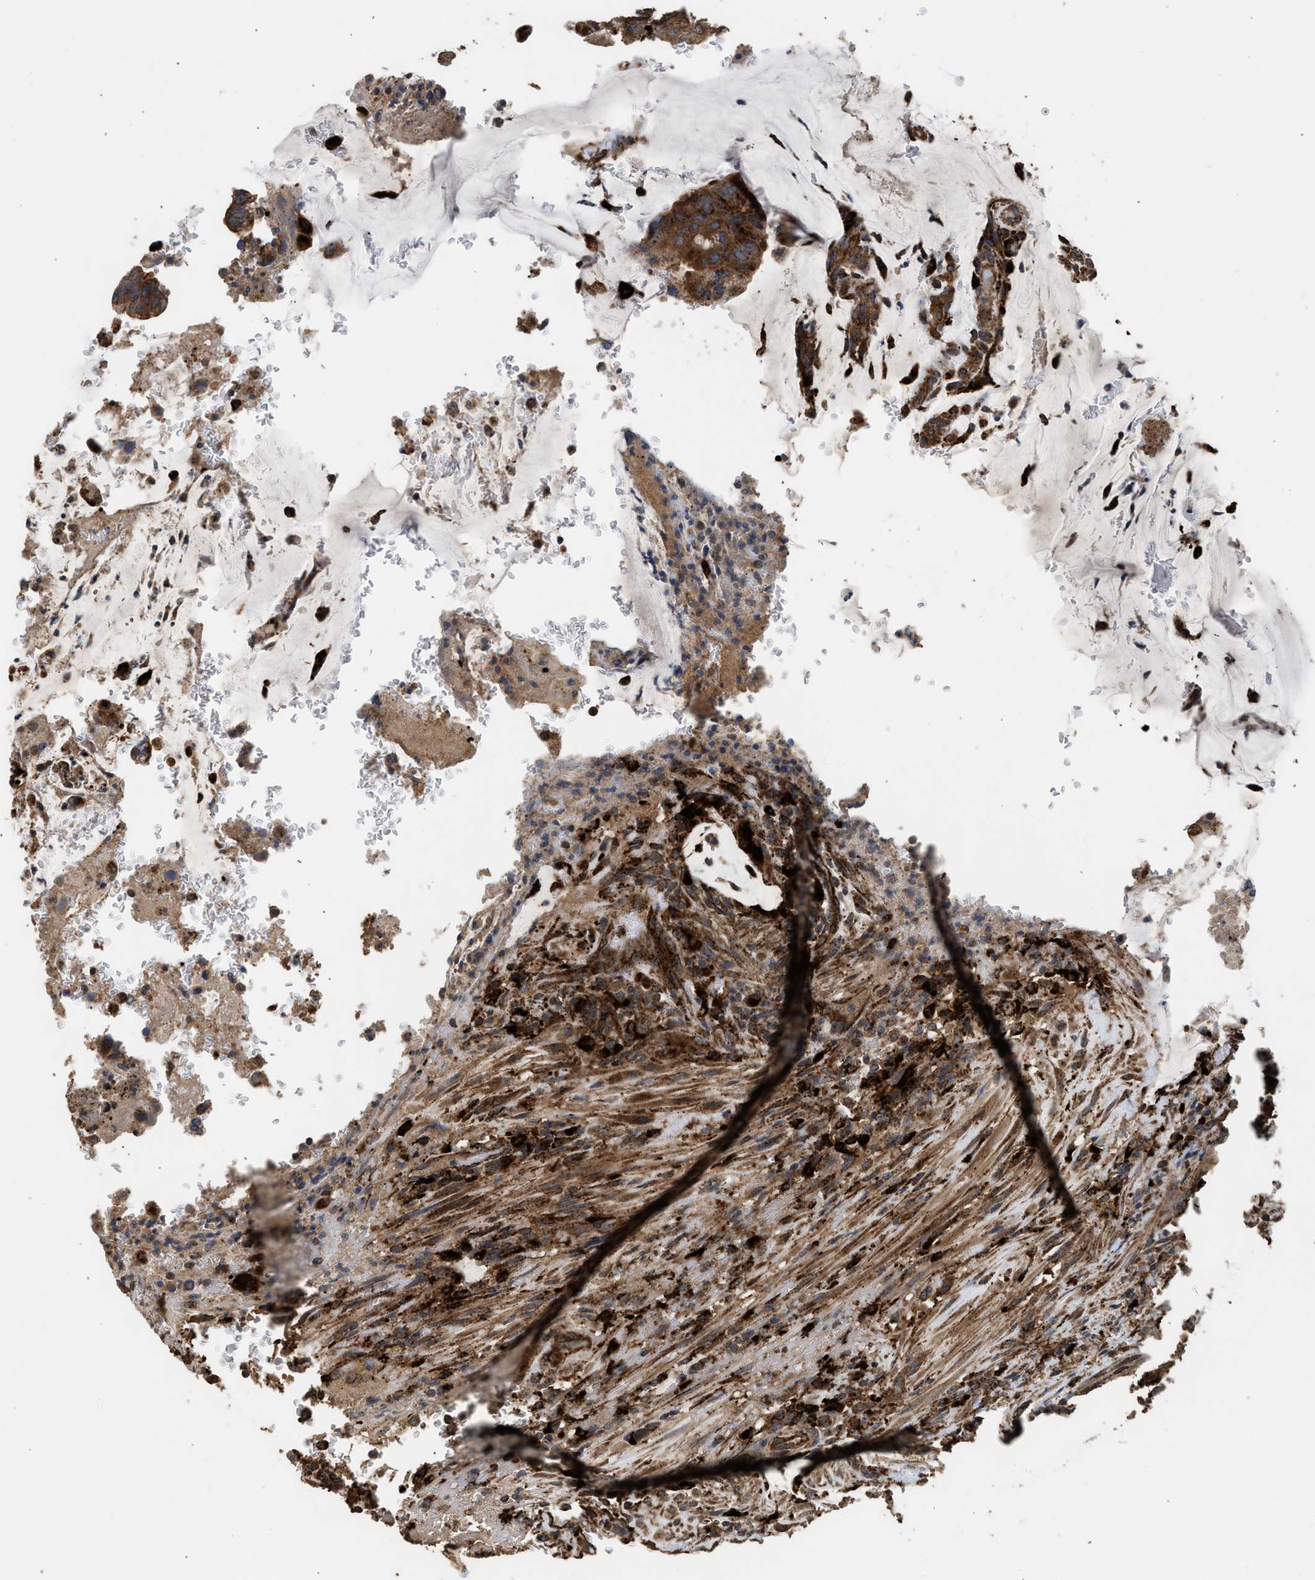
{"staining": {"intensity": "strong", "quantity": ">75%", "location": "cytoplasmic/membranous"}, "tissue": "colorectal cancer", "cell_type": "Tumor cells", "image_type": "cancer", "snomed": [{"axis": "morphology", "description": "Normal tissue, NOS"}, {"axis": "morphology", "description": "Adenocarcinoma, NOS"}, {"axis": "topography", "description": "Rectum"}], "caption": "Immunohistochemistry (IHC) of human colorectal cancer (adenocarcinoma) displays high levels of strong cytoplasmic/membranous positivity in approximately >75% of tumor cells.", "gene": "CTSV", "patient": {"sex": "male", "age": 92}}